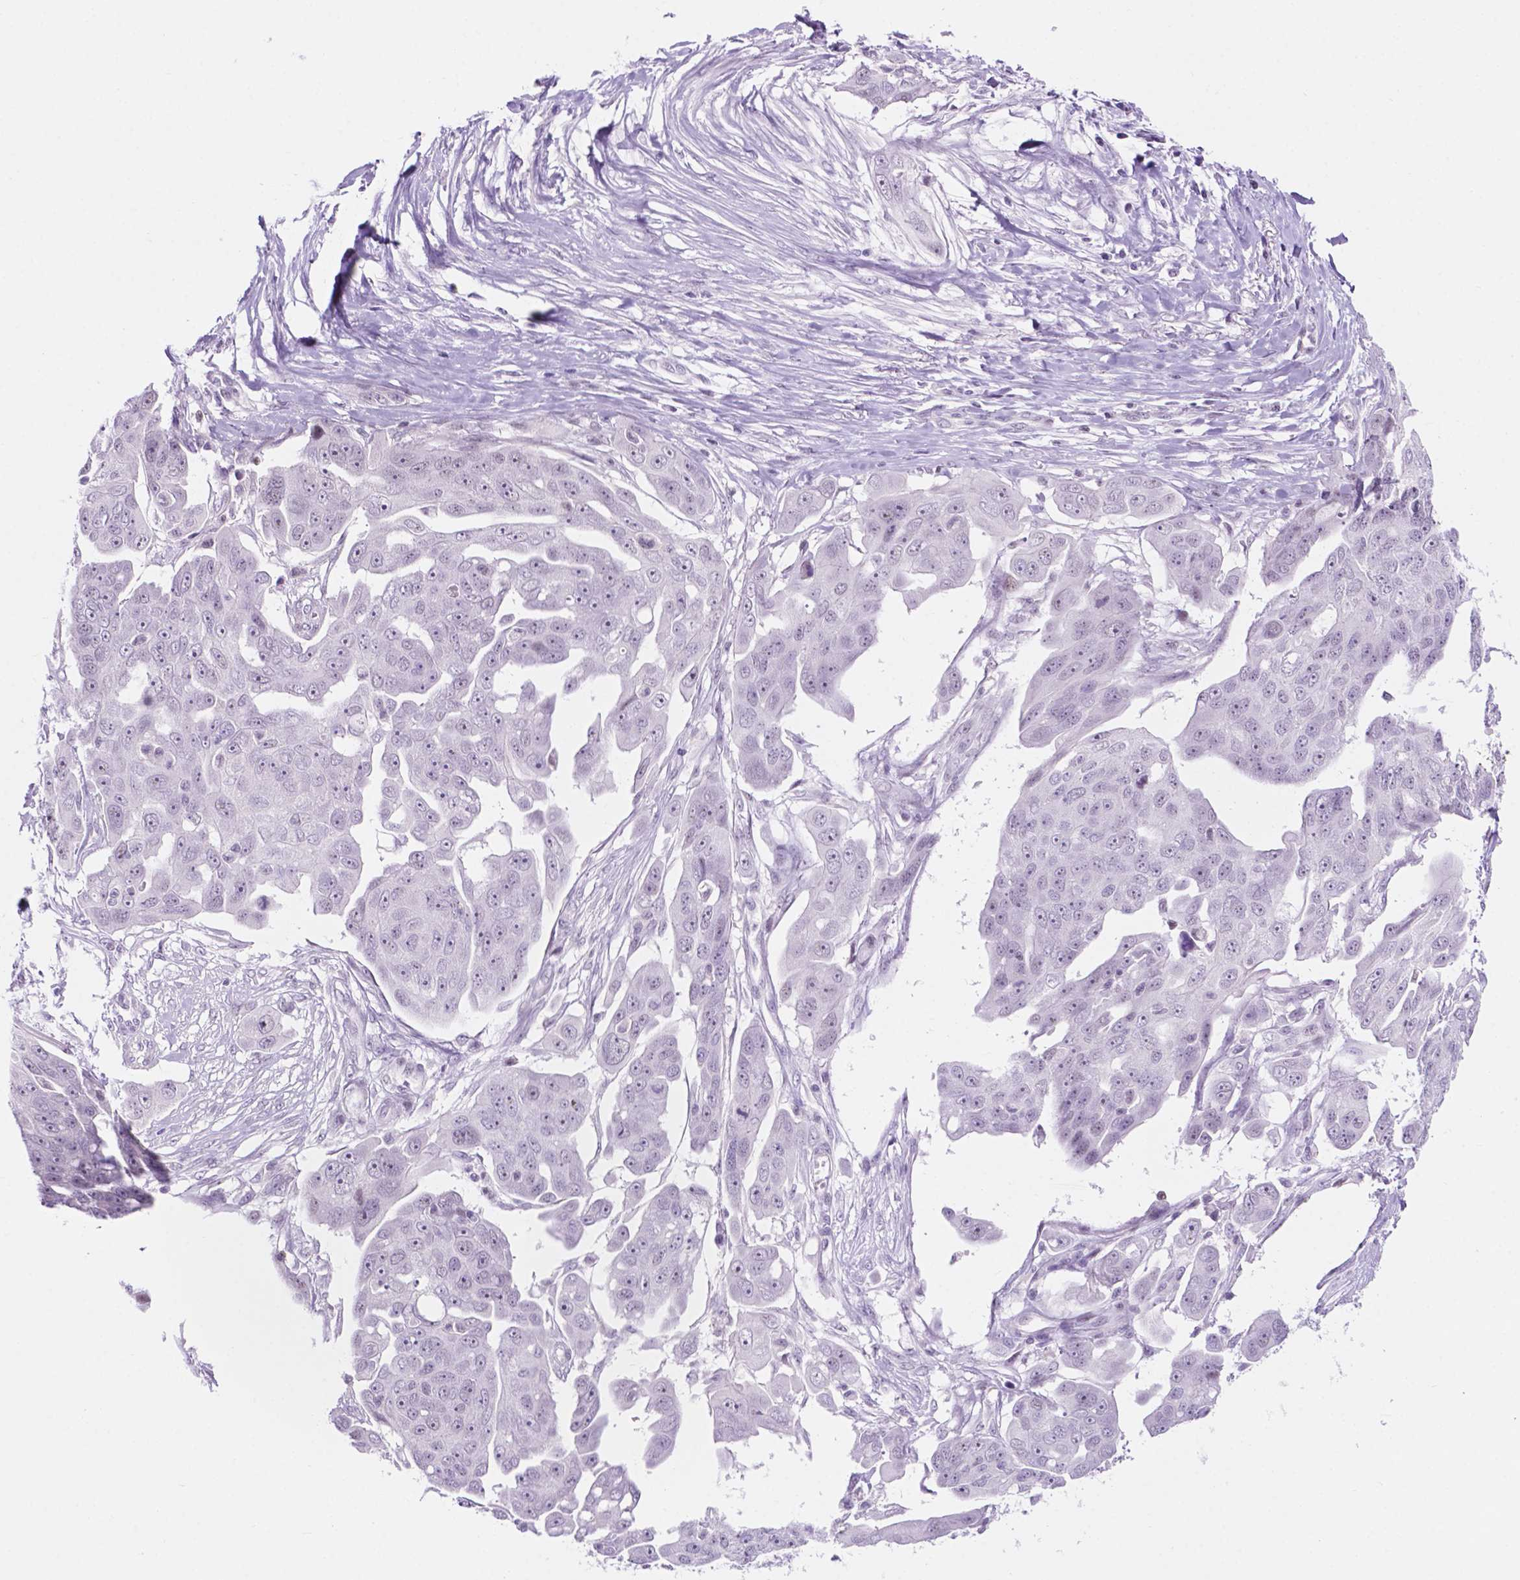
{"staining": {"intensity": "negative", "quantity": "none", "location": "none"}, "tissue": "ovarian cancer", "cell_type": "Tumor cells", "image_type": "cancer", "snomed": [{"axis": "morphology", "description": "Carcinoma, endometroid"}, {"axis": "topography", "description": "Ovary"}], "caption": "This is an immunohistochemistry (IHC) image of ovarian cancer (endometroid carcinoma). There is no staining in tumor cells.", "gene": "ACY3", "patient": {"sex": "female", "age": 70}}